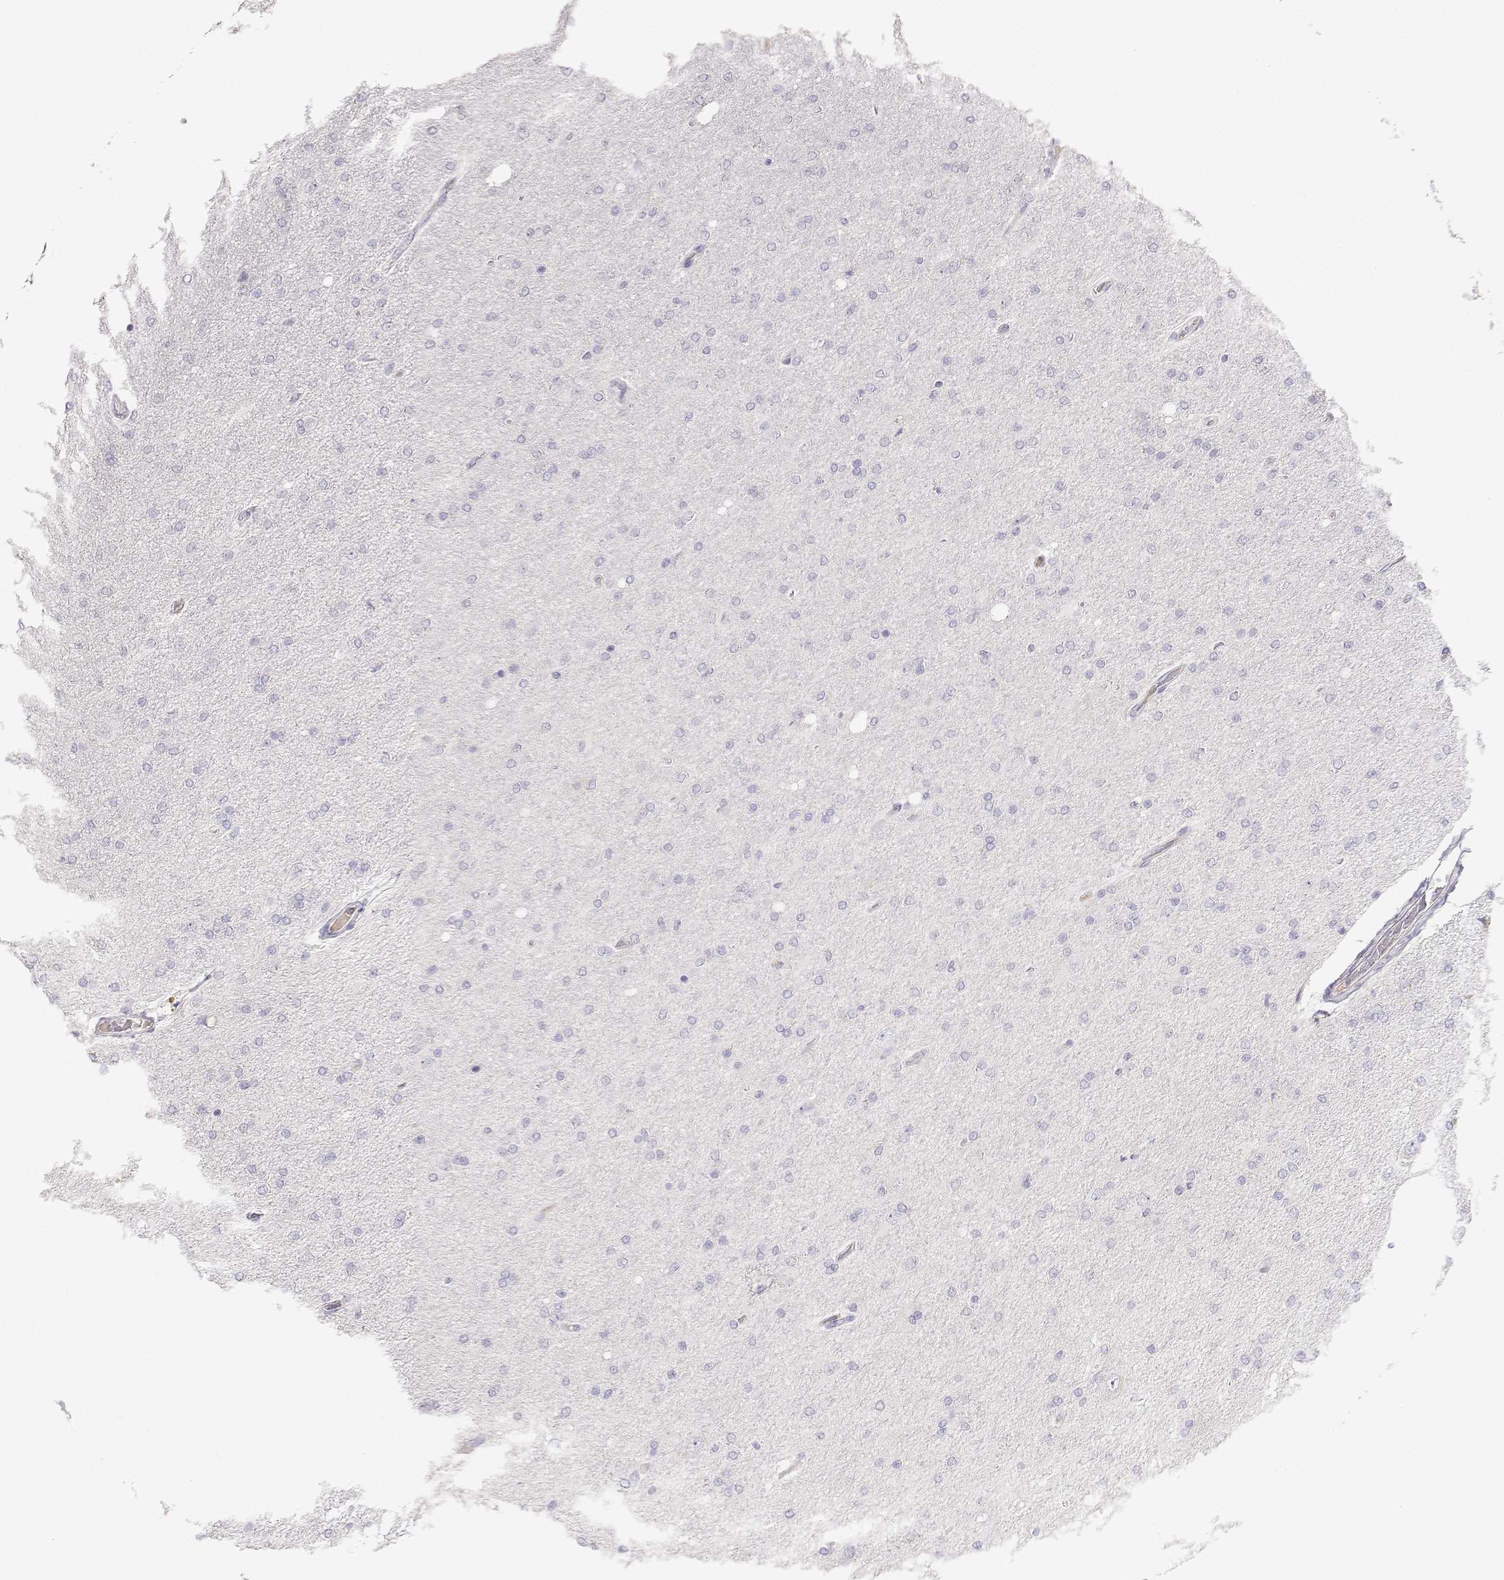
{"staining": {"intensity": "negative", "quantity": "none", "location": "none"}, "tissue": "glioma", "cell_type": "Tumor cells", "image_type": "cancer", "snomed": [{"axis": "morphology", "description": "Glioma, malignant, High grade"}, {"axis": "topography", "description": "Cerebral cortex"}], "caption": "Malignant glioma (high-grade) was stained to show a protein in brown. There is no significant expression in tumor cells. (DAB (3,3'-diaminobenzidine) IHC visualized using brightfield microscopy, high magnification).", "gene": "CDHR1", "patient": {"sex": "male", "age": 70}}